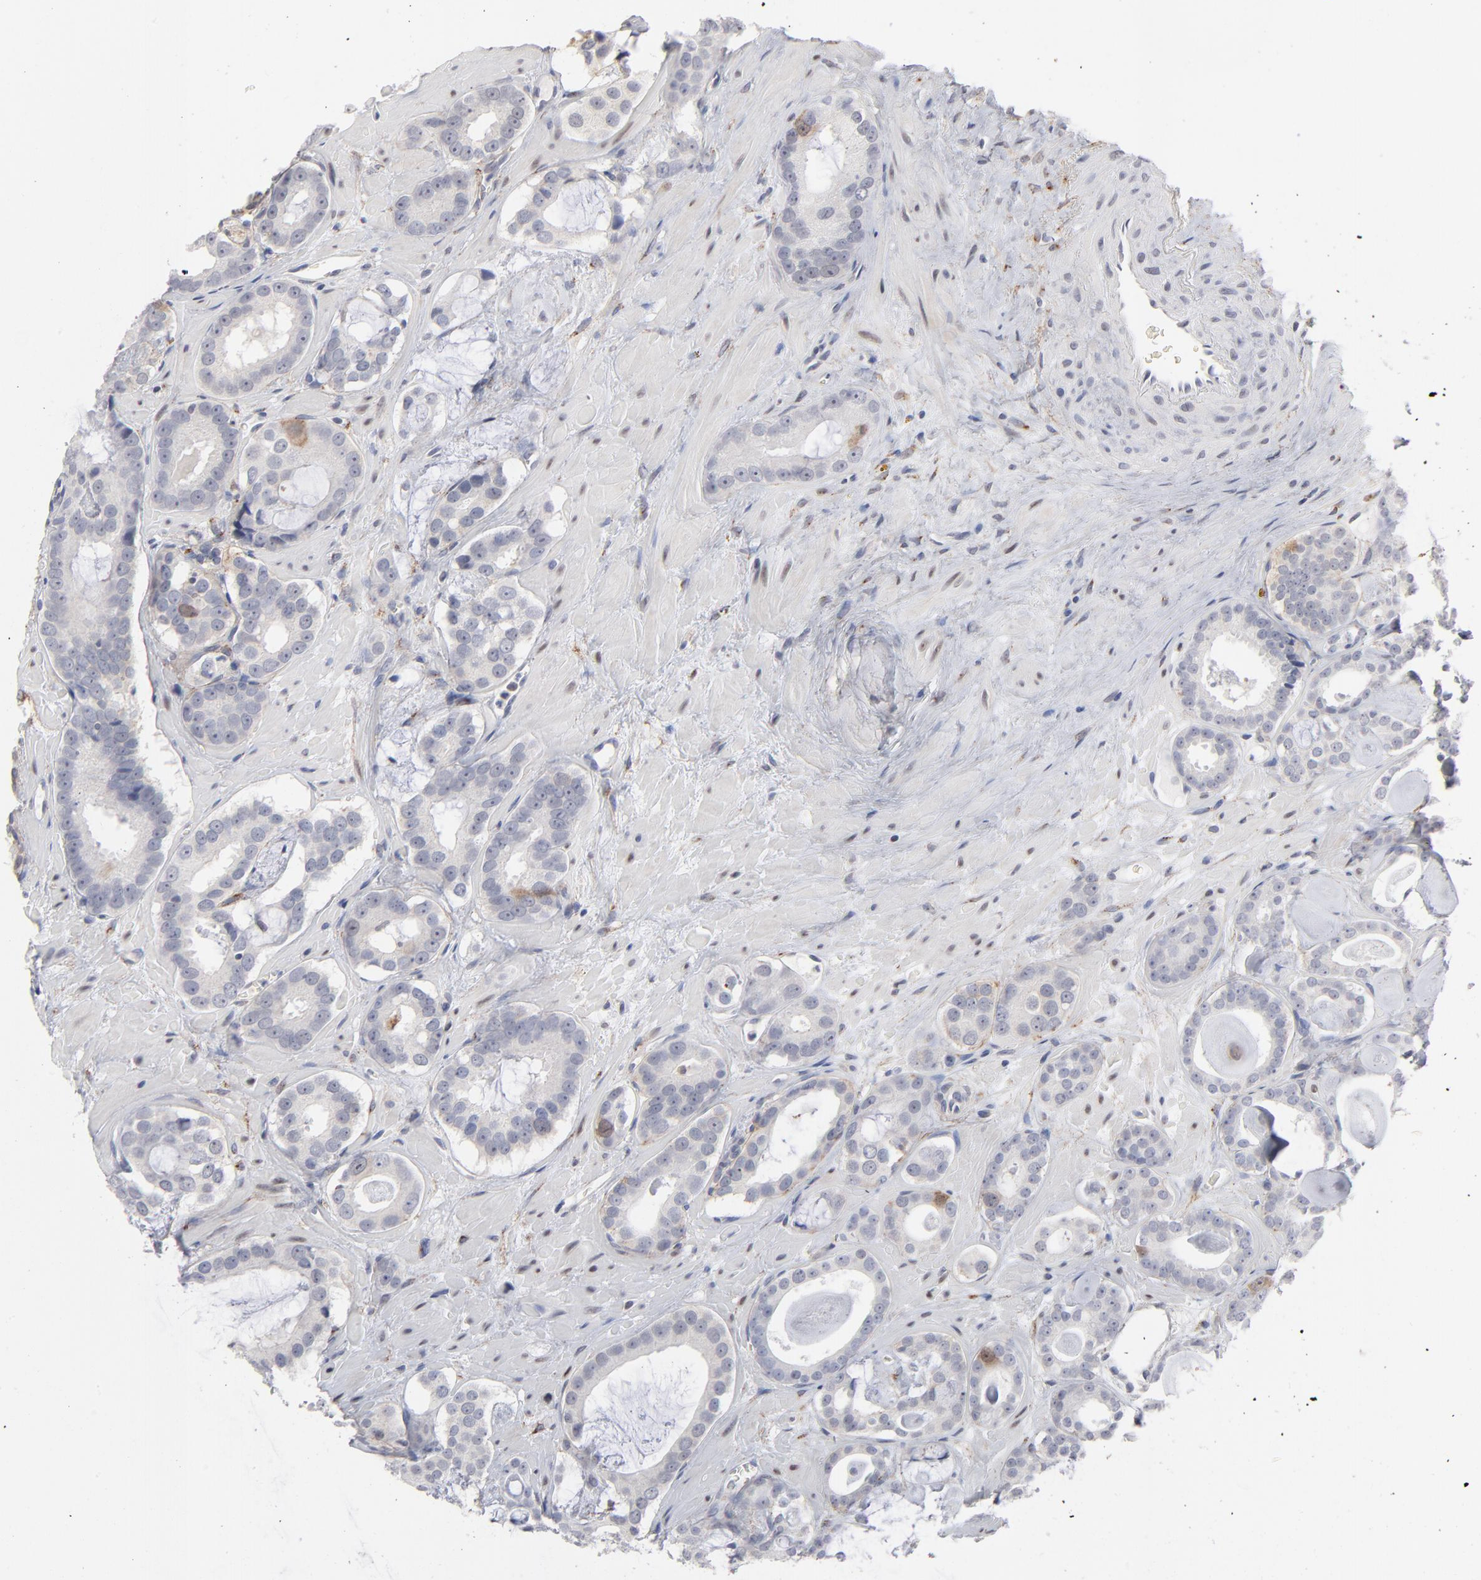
{"staining": {"intensity": "weak", "quantity": "<25%", "location": "cytoplasmic/membranous"}, "tissue": "prostate cancer", "cell_type": "Tumor cells", "image_type": "cancer", "snomed": [{"axis": "morphology", "description": "Adenocarcinoma, Low grade"}, {"axis": "topography", "description": "Prostate"}], "caption": "A photomicrograph of prostate cancer (low-grade adenocarcinoma) stained for a protein shows no brown staining in tumor cells.", "gene": "AURKA", "patient": {"sex": "male", "age": 57}}